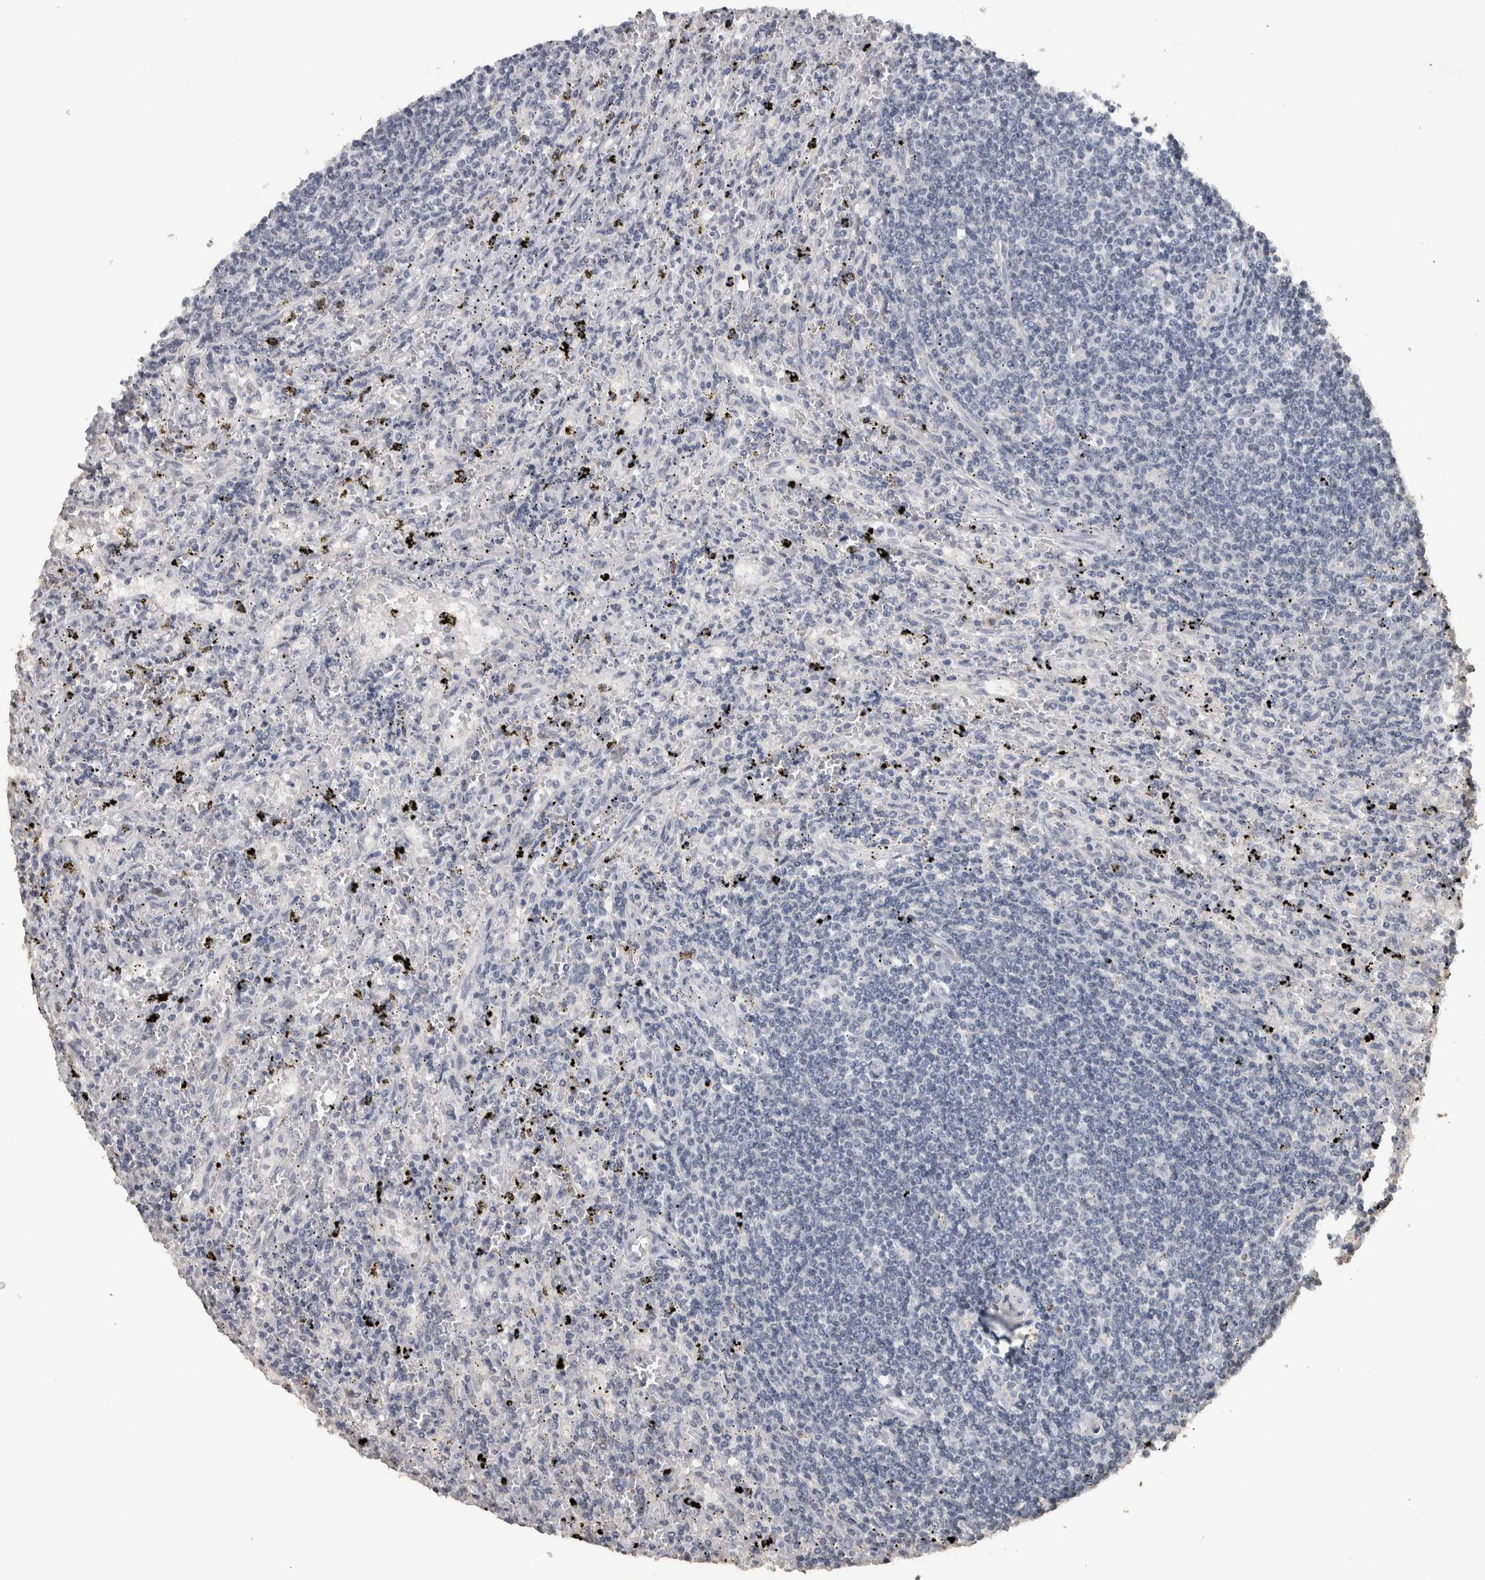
{"staining": {"intensity": "negative", "quantity": "none", "location": "none"}, "tissue": "lymphoma", "cell_type": "Tumor cells", "image_type": "cancer", "snomed": [{"axis": "morphology", "description": "Malignant lymphoma, non-Hodgkin's type, Low grade"}, {"axis": "topography", "description": "Spleen"}], "caption": "This is an IHC photomicrograph of human lymphoma. There is no expression in tumor cells.", "gene": "NECAB1", "patient": {"sex": "male", "age": 76}}